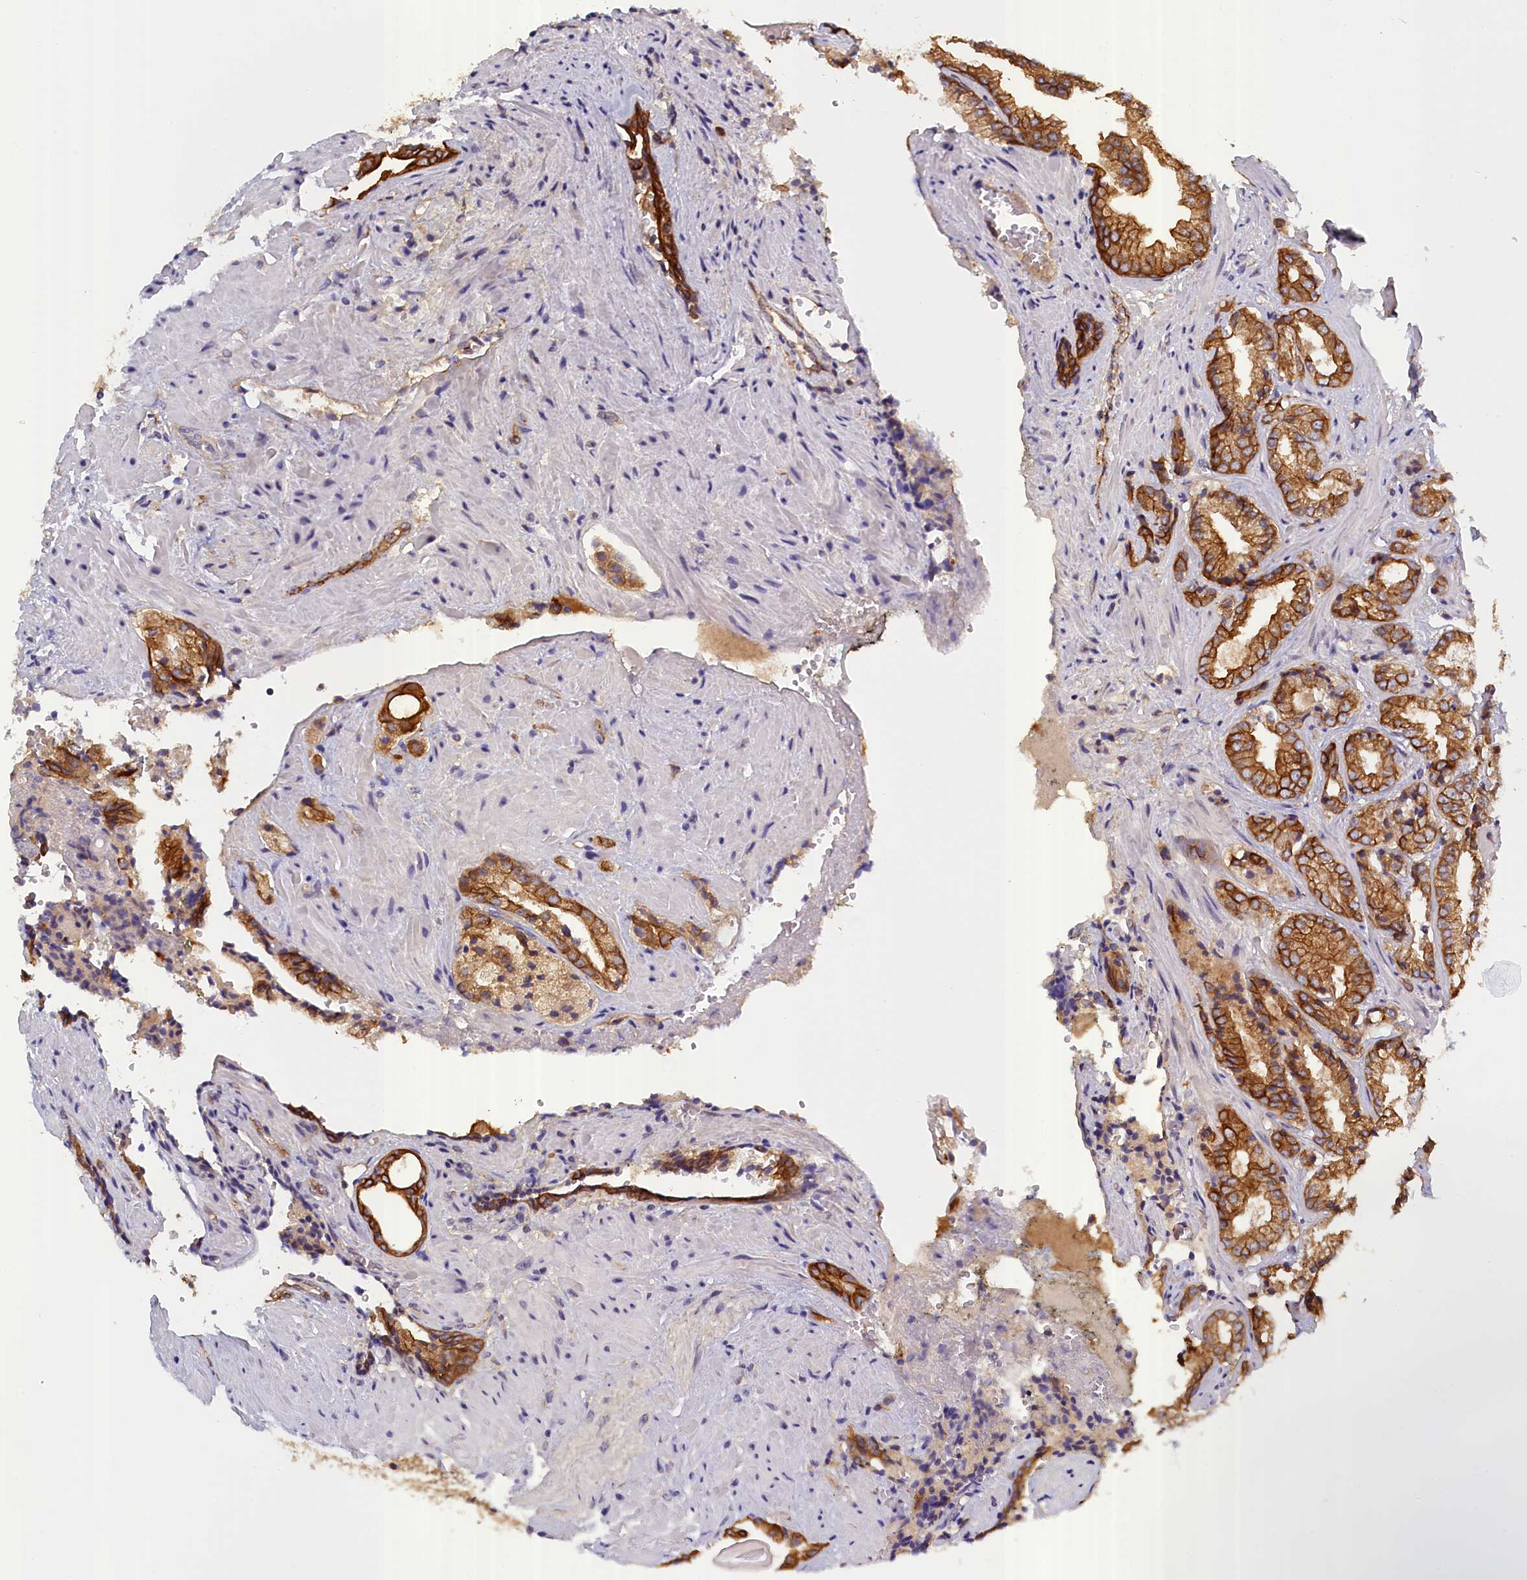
{"staining": {"intensity": "strong", "quantity": ">75%", "location": "cytoplasmic/membranous"}, "tissue": "prostate cancer", "cell_type": "Tumor cells", "image_type": "cancer", "snomed": [{"axis": "morphology", "description": "Adenocarcinoma, High grade"}, {"axis": "topography", "description": "Prostate"}], "caption": "Immunohistochemistry (IHC) histopathology image of human prostate cancer stained for a protein (brown), which demonstrates high levels of strong cytoplasmic/membranous staining in approximately >75% of tumor cells.", "gene": "COL19A1", "patient": {"sex": "male", "age": 71}}